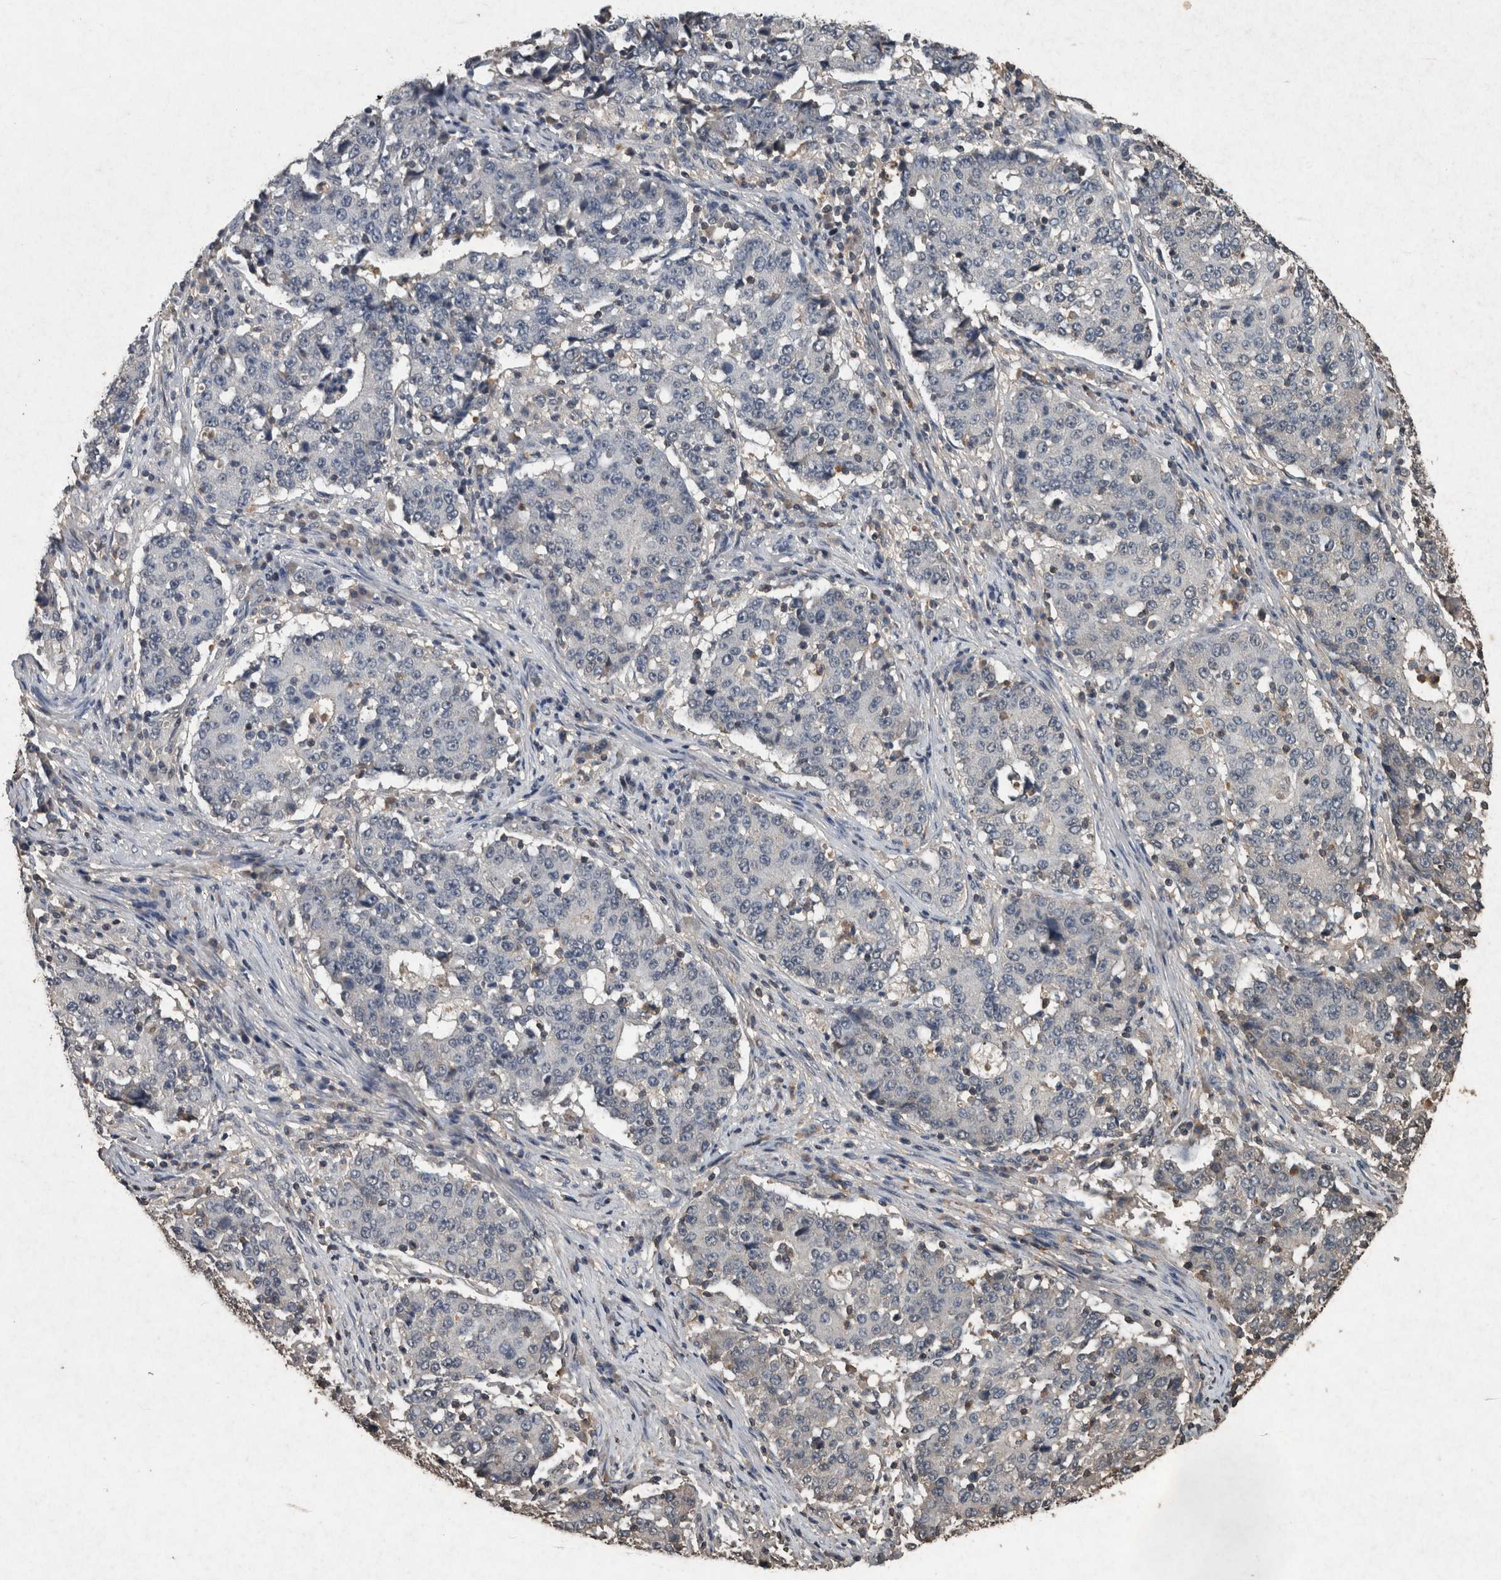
{"staining": {"intensity": "negative", "quantity": "none", "location": "none"}, "tissue": "stomach cancer", "cell_type": "Tumor cells", "image_type": "cancer", "snomed": [{"axis": "morphology", "description": "Adenocarcinoma, NOS"}, {"axis": "topography", "description": "Stomach"}], "caption": "High power microscopy photomicrograph of an immunohistochemistry image of adenocarcinoma (stomach), revealing no significant positivity in tumor cells.", "gene": "FGFRL1", "patient": {"sex": "male", "age": 59}}